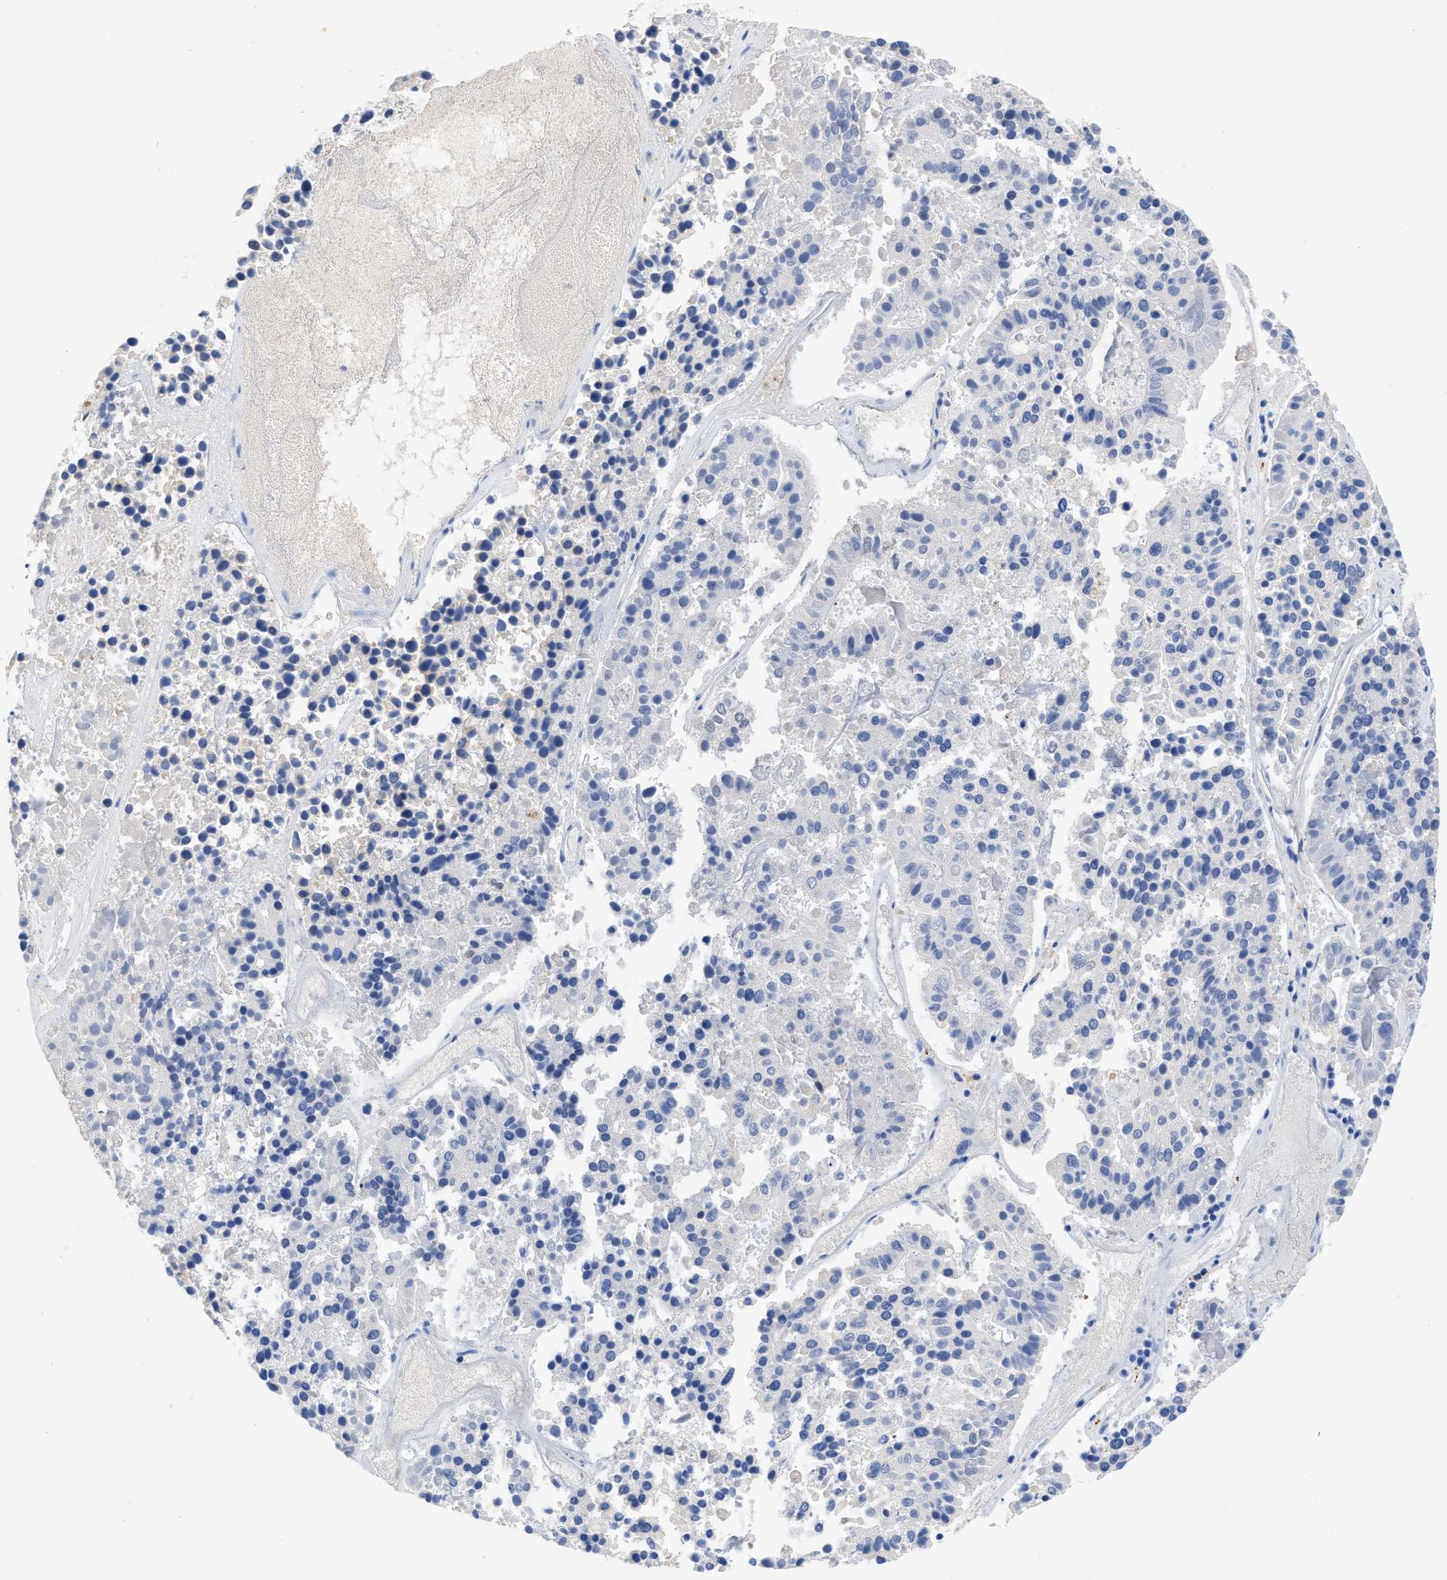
{"staining": {"intensity": "negative", "quantity": "none", "location": "none"}, "tissue": "pancreatic cancer", "cell_type": "Tumor cells", "image_type": "cancer", "snomed": [{"axis": "morphology", "description": "Adenocarcinoma, NOS"}, {"axis": "topography", "description": "Pancreas"}], "caption": "IHC histopathology image of neoplastic tissue: pancreatic adenocarcinoma stained with DAB (3,3'-diaminobenzidine) demonstrates no significant protein staining in tumor cells.", "gene": "ELAC2", "patient": {"sex": "male", "age": 50}}